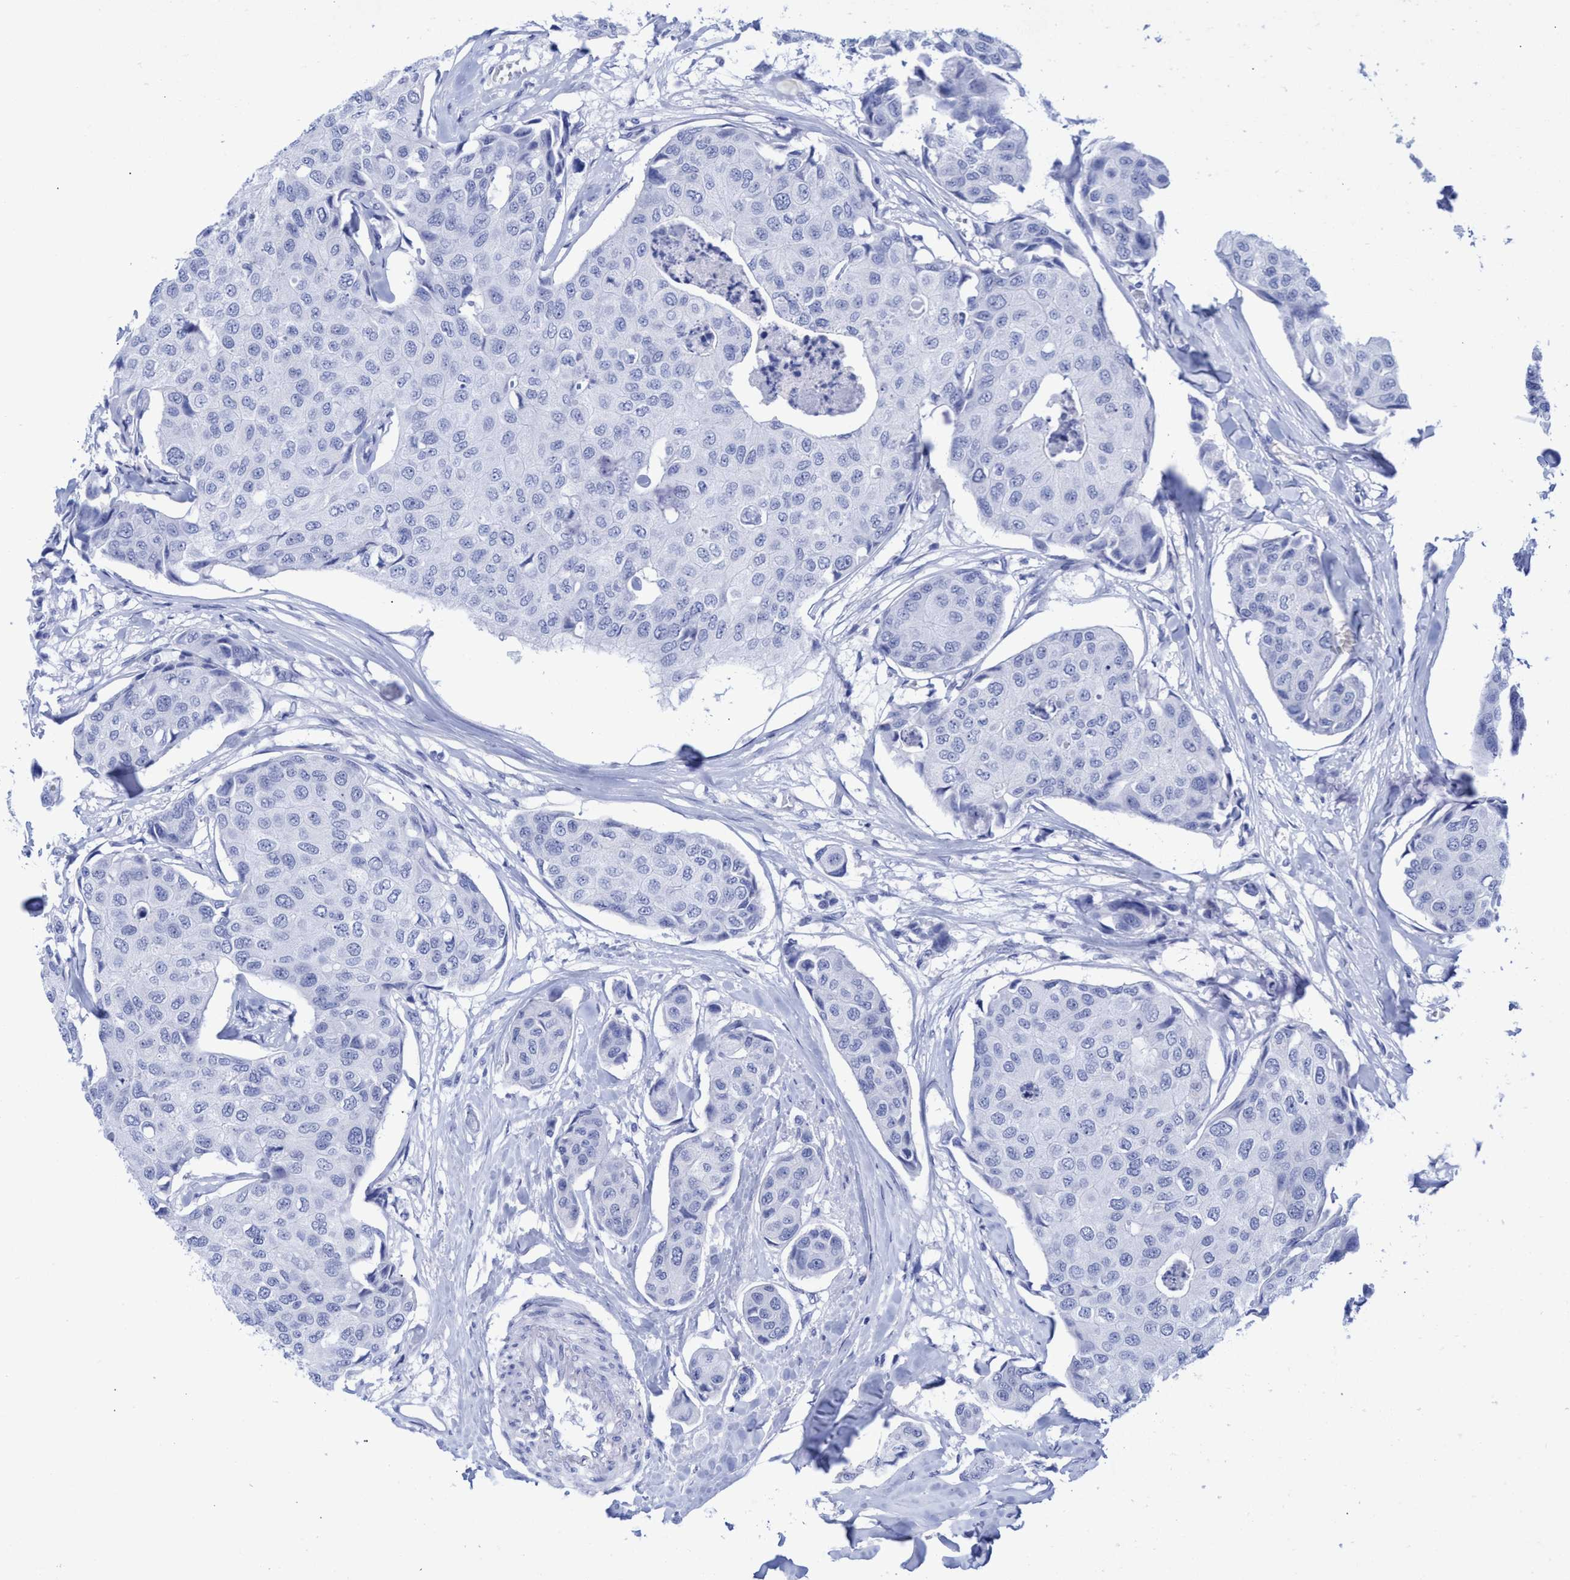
{"staining": {"intensity": "negative", "quantity": "none", "location": "none"}, "tissue": "breast cancer", "cell_type": "Tumor cells", "image_type": "cancer", "snomed": [{"axis": "morphology", "description": "Duct carcinoma"}, {"axis": "topography", "description": "Breast"}], "caption": "Immunohistochemical staining of breast cancer (invasive ductal carcinoma) reveals no significant expression in tumor cells.", "gene": "INSL6", "patient": {"sex": "female", "age": 80}}